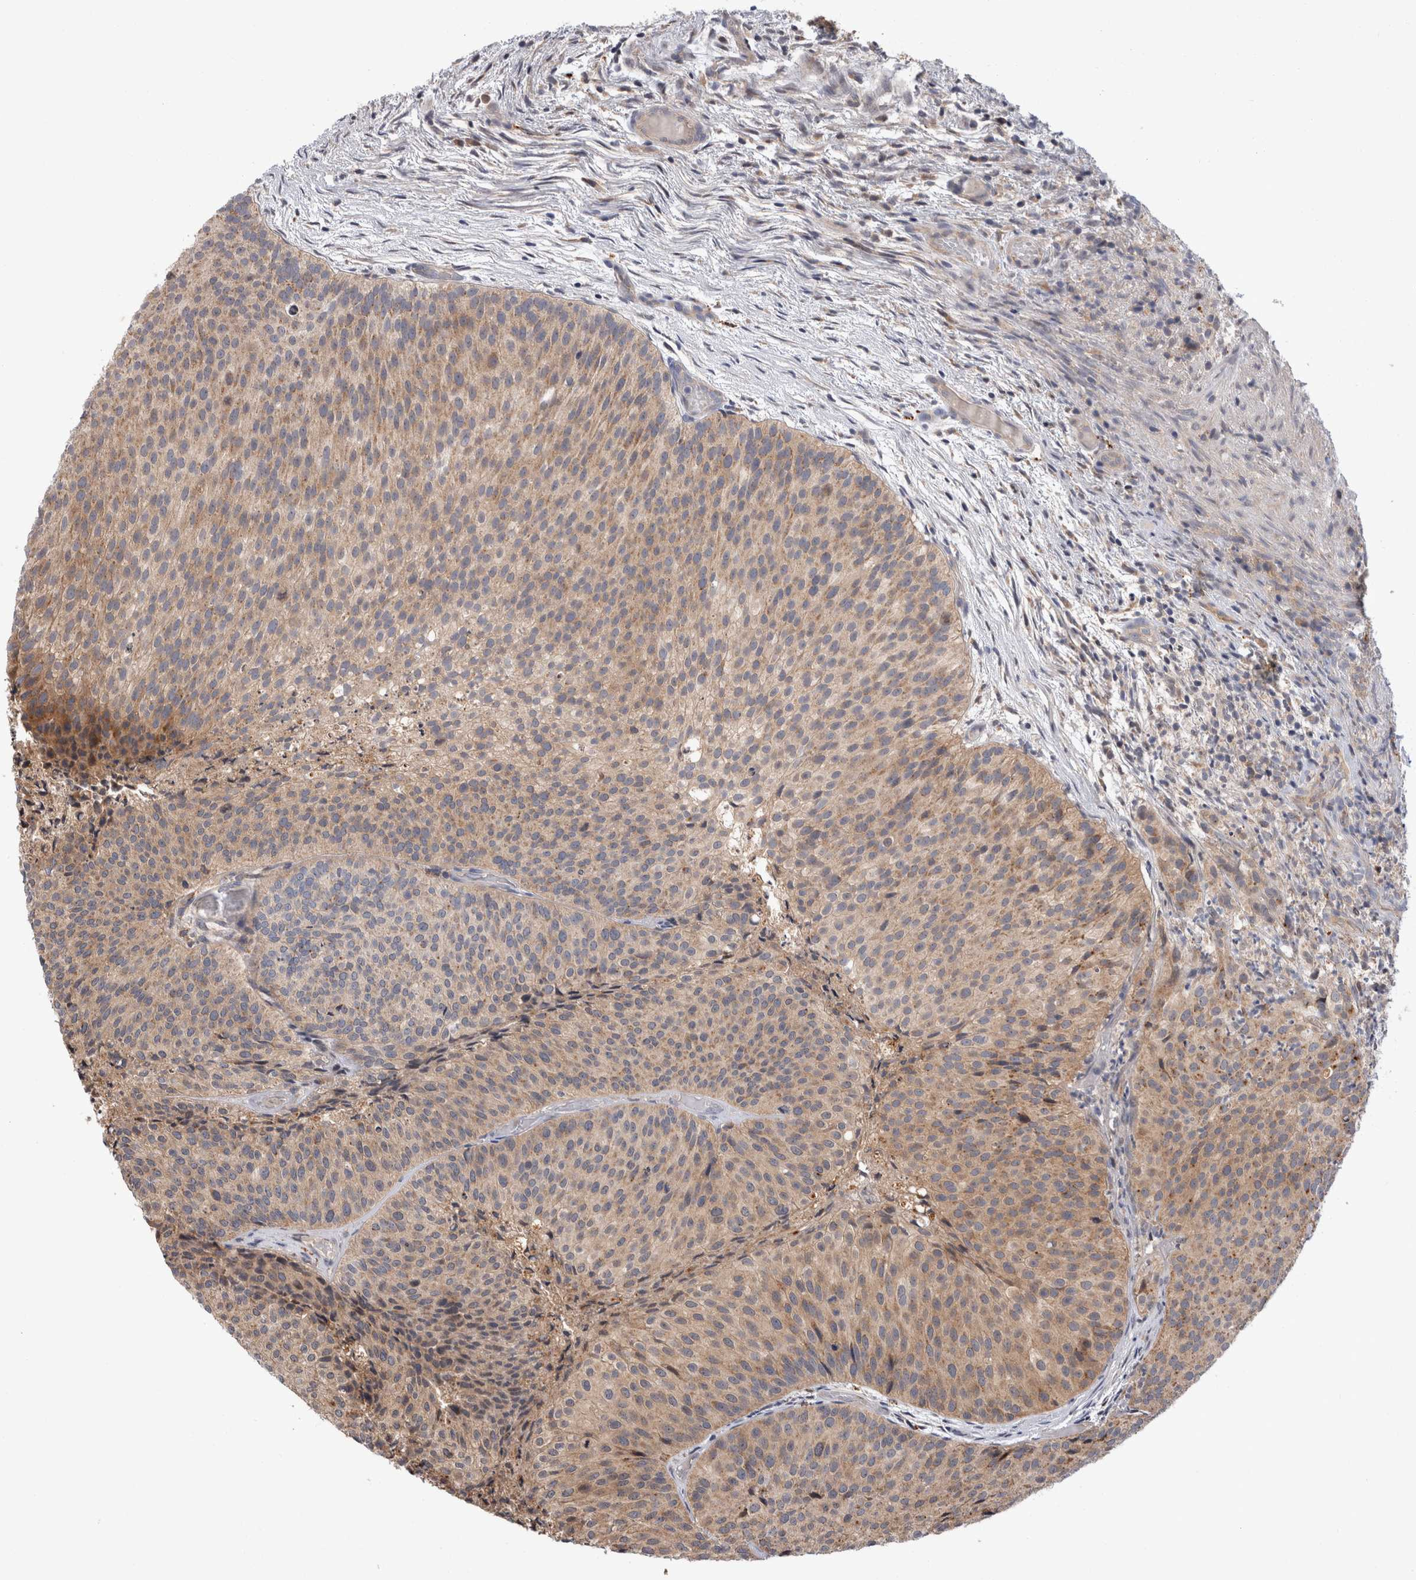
{"staining": {"intensity": "weak", "quantity": ">75%", "location": "cytoplasmic/membranous"}, "tissue": "urothelial cancer", "cell_type": "Tumor cells", "image_type": "cancer", "snomed": [{"axis": "morphology", "description": "Urothelial carcinoma, Low grade"}, {"axis": "topography", "description": "Urinary bladder"}], "caption": "High-magnification brightfield microscopy of low-grade urothelial carcinoma stained with DAB (3,3'-diaminobenzidine) (brown) and counterstained with hematoxylin (blue). tumor cells exhibit weak cytoplasmic/membranous expression is seen in about>75% of cells.", "gene": "MRPL37", "patient": {"sex": "male", "age": 86}}